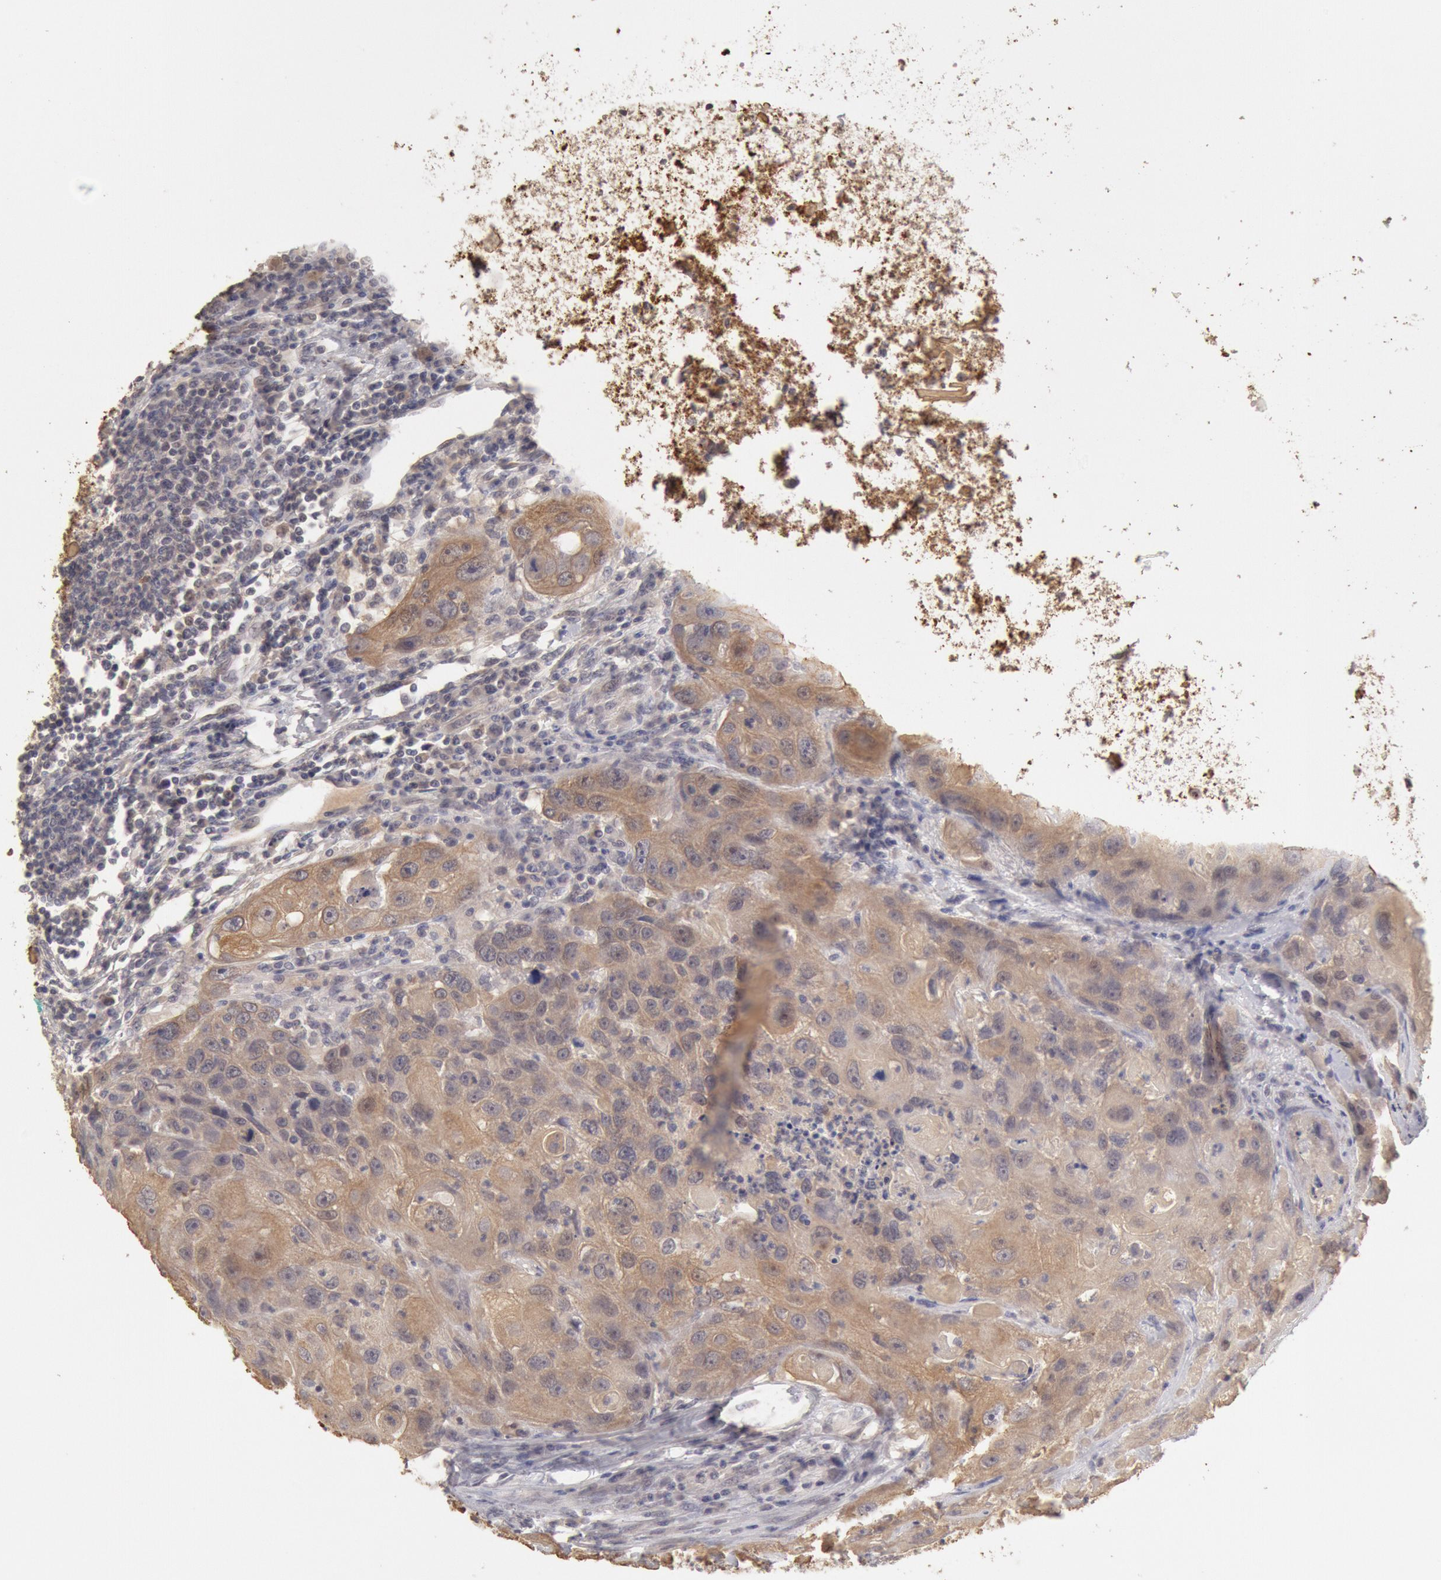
{"staining": {"intensity": "moderate", "quantity": ">75%", "location": "cytoplasmic/membranous"}, "tissue": "head and neck cancer", "cell_type": "Tumor cells", "image_type": "cancer", "snomed": [{"axis": "morphology", "description": "Squamous cell carcinoma, NOS"}, {"axis": "topography", "description": "Head-Neck"}], "caption": "IHC photomicrograph of human squamous cell carcinoma (head and neck) stained for a protein (brown), which shows medium levels of moderate cytoplasmic/membranous staining in approximately >75% of tumor cells.", "gene": "ZFP36L1", "patient": {"sex": "male", "age": 64}}